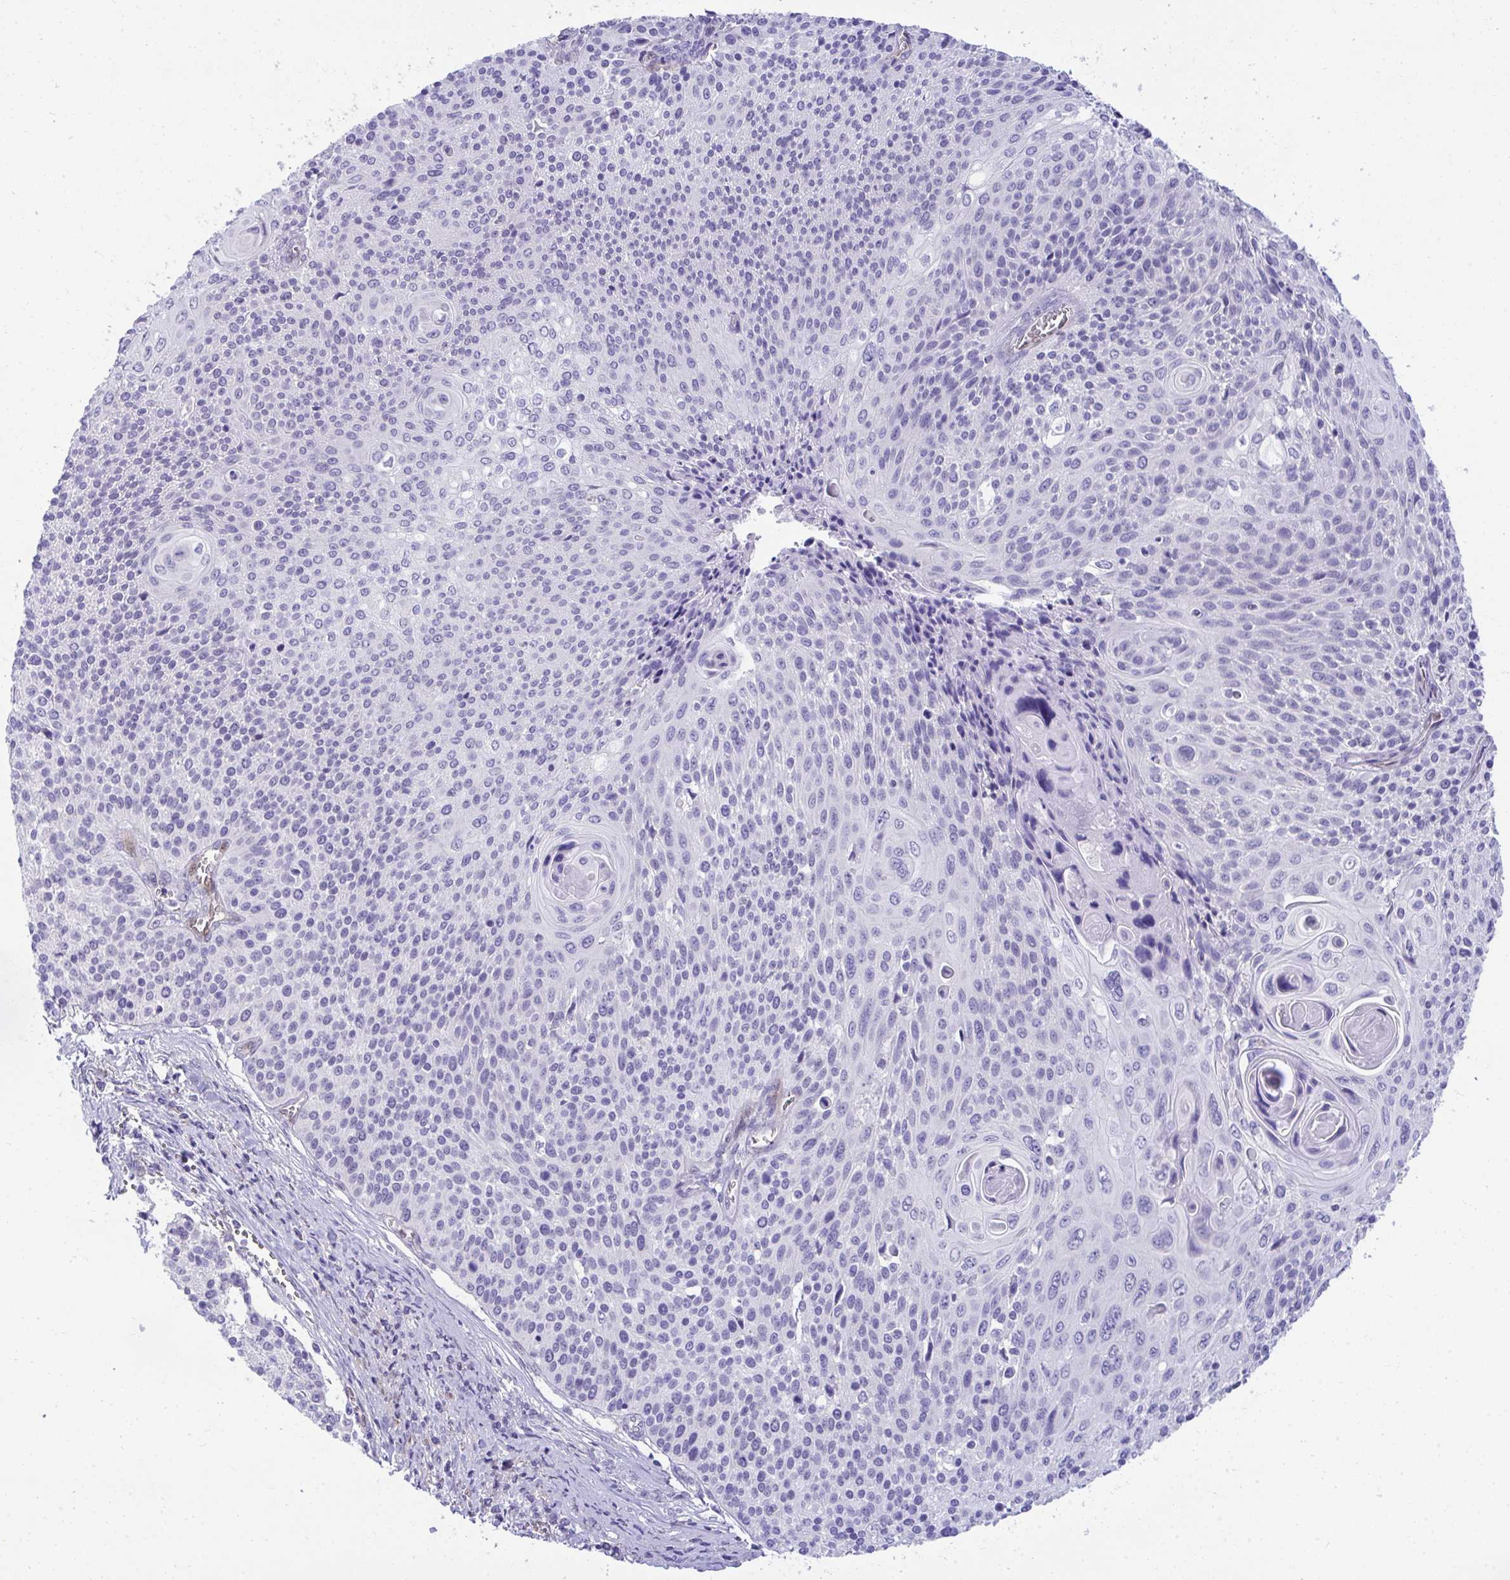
{"staining": {"intensity": "negative", "quantity": "none", "location": "none"}, "tissue": "cervical cancer", "cell_type": "Tumor cells", "image_type": "cancer", "snomed": [{"axis": "morphology", "description": "Squamous cell carcinoma, NOS"}, {"axis": "topography", "description": "Cervix"}], "caption": "This is an IHC micrograph of cervical cancer (squamous cell carcinoma). There is no staining in tumor cells.", "gene": "PGM2L1", "patient": {"sex": "female", "age": 31}}